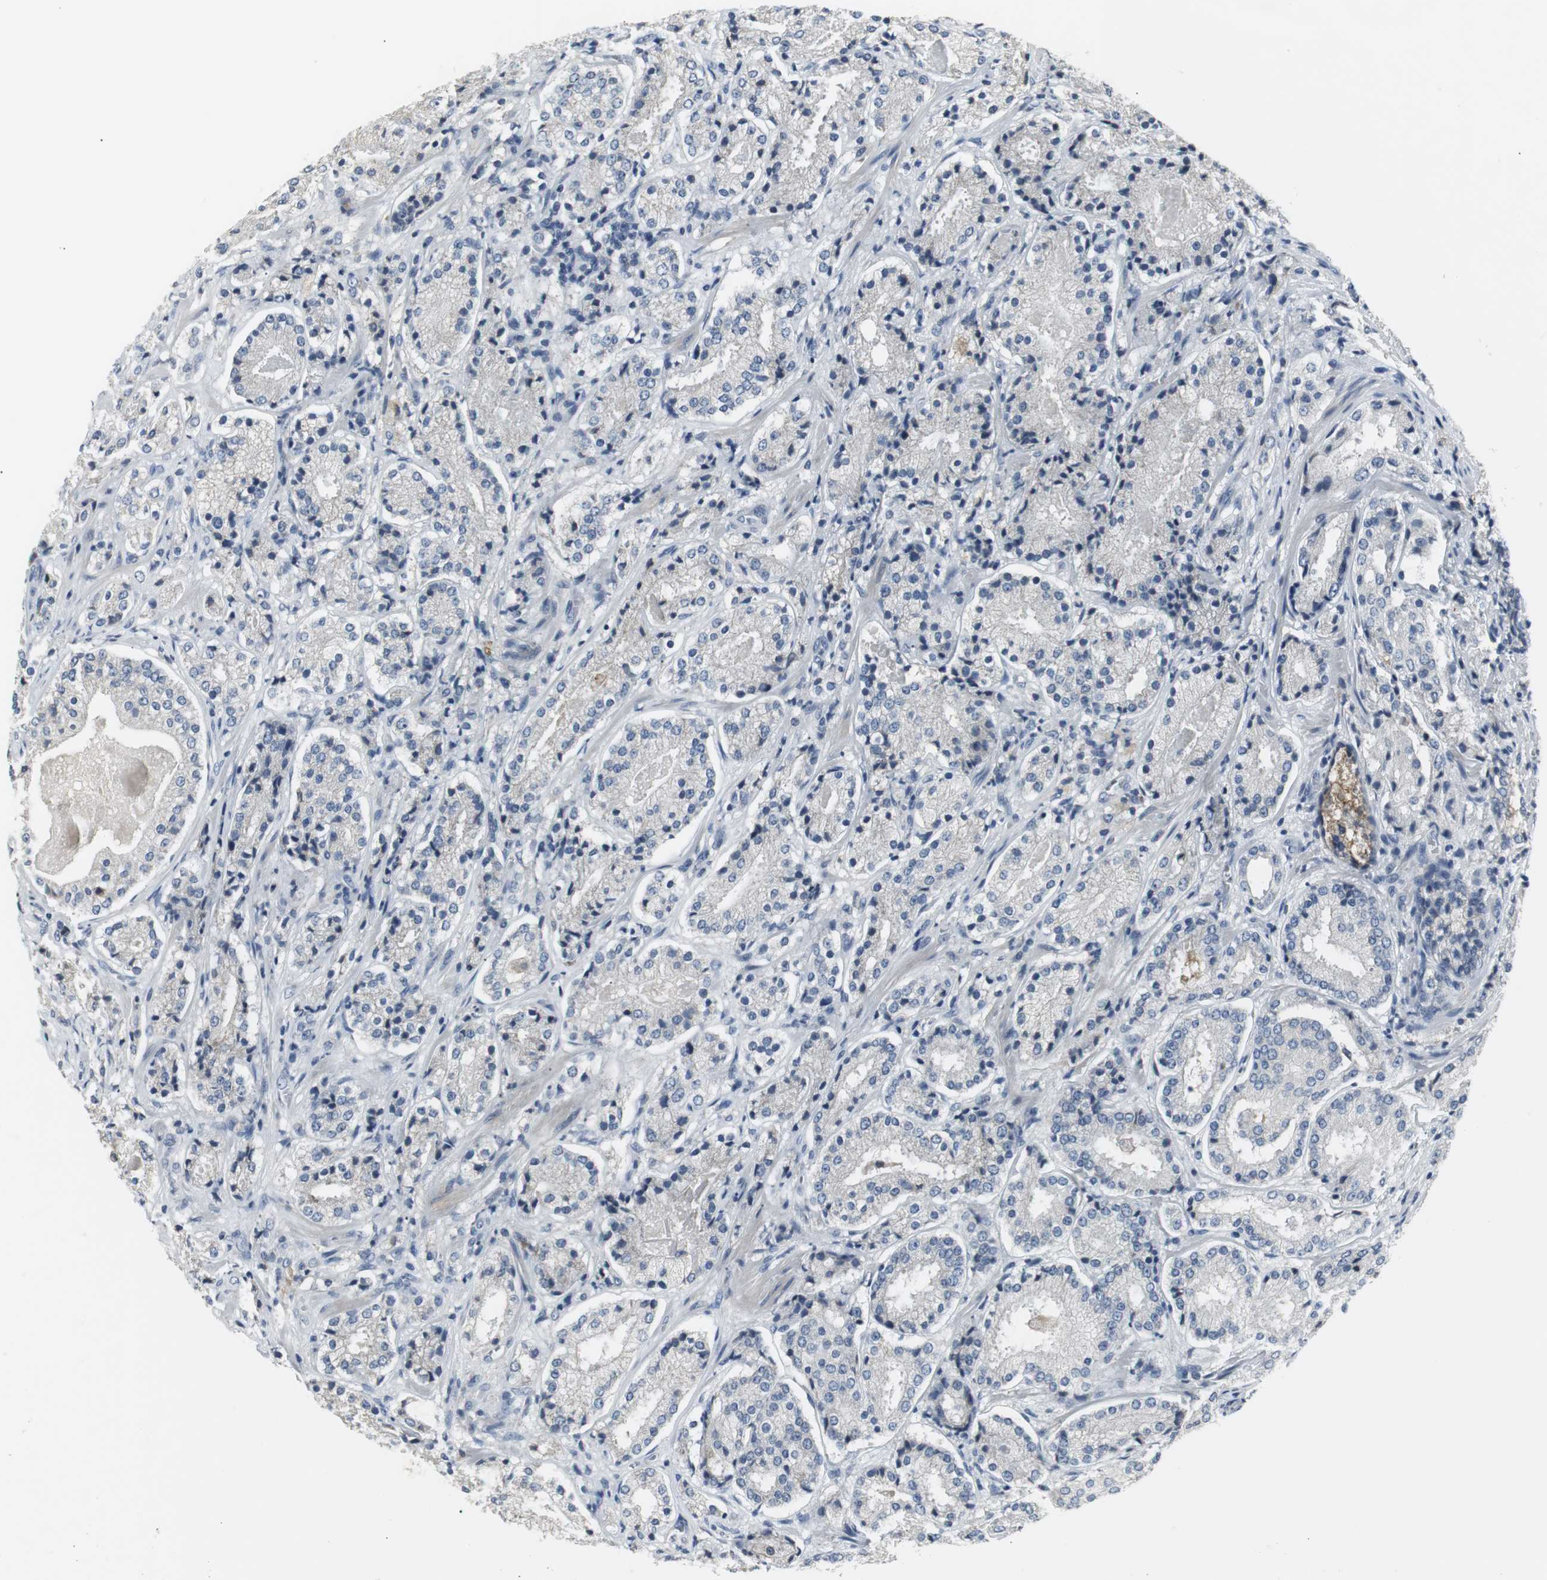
{"staining": {"intensity": "weak", "quantity": "<25%", "location": "cytoplasmic/membranous"}, "tissue": "prostate cancer", "cell_type": "Tumor cells", "image_type": "cancer", "snomed": [{"axis": "morphology", "description": "Adenocarcinoma, High grade"}, {"axis": "topography", "description": "Prostate"}], "caption": "There is no significant staining in tumor cells of prostate cancer.", "gene": "SLC2A5", "patient": {"sex": "male", "age": 58}}